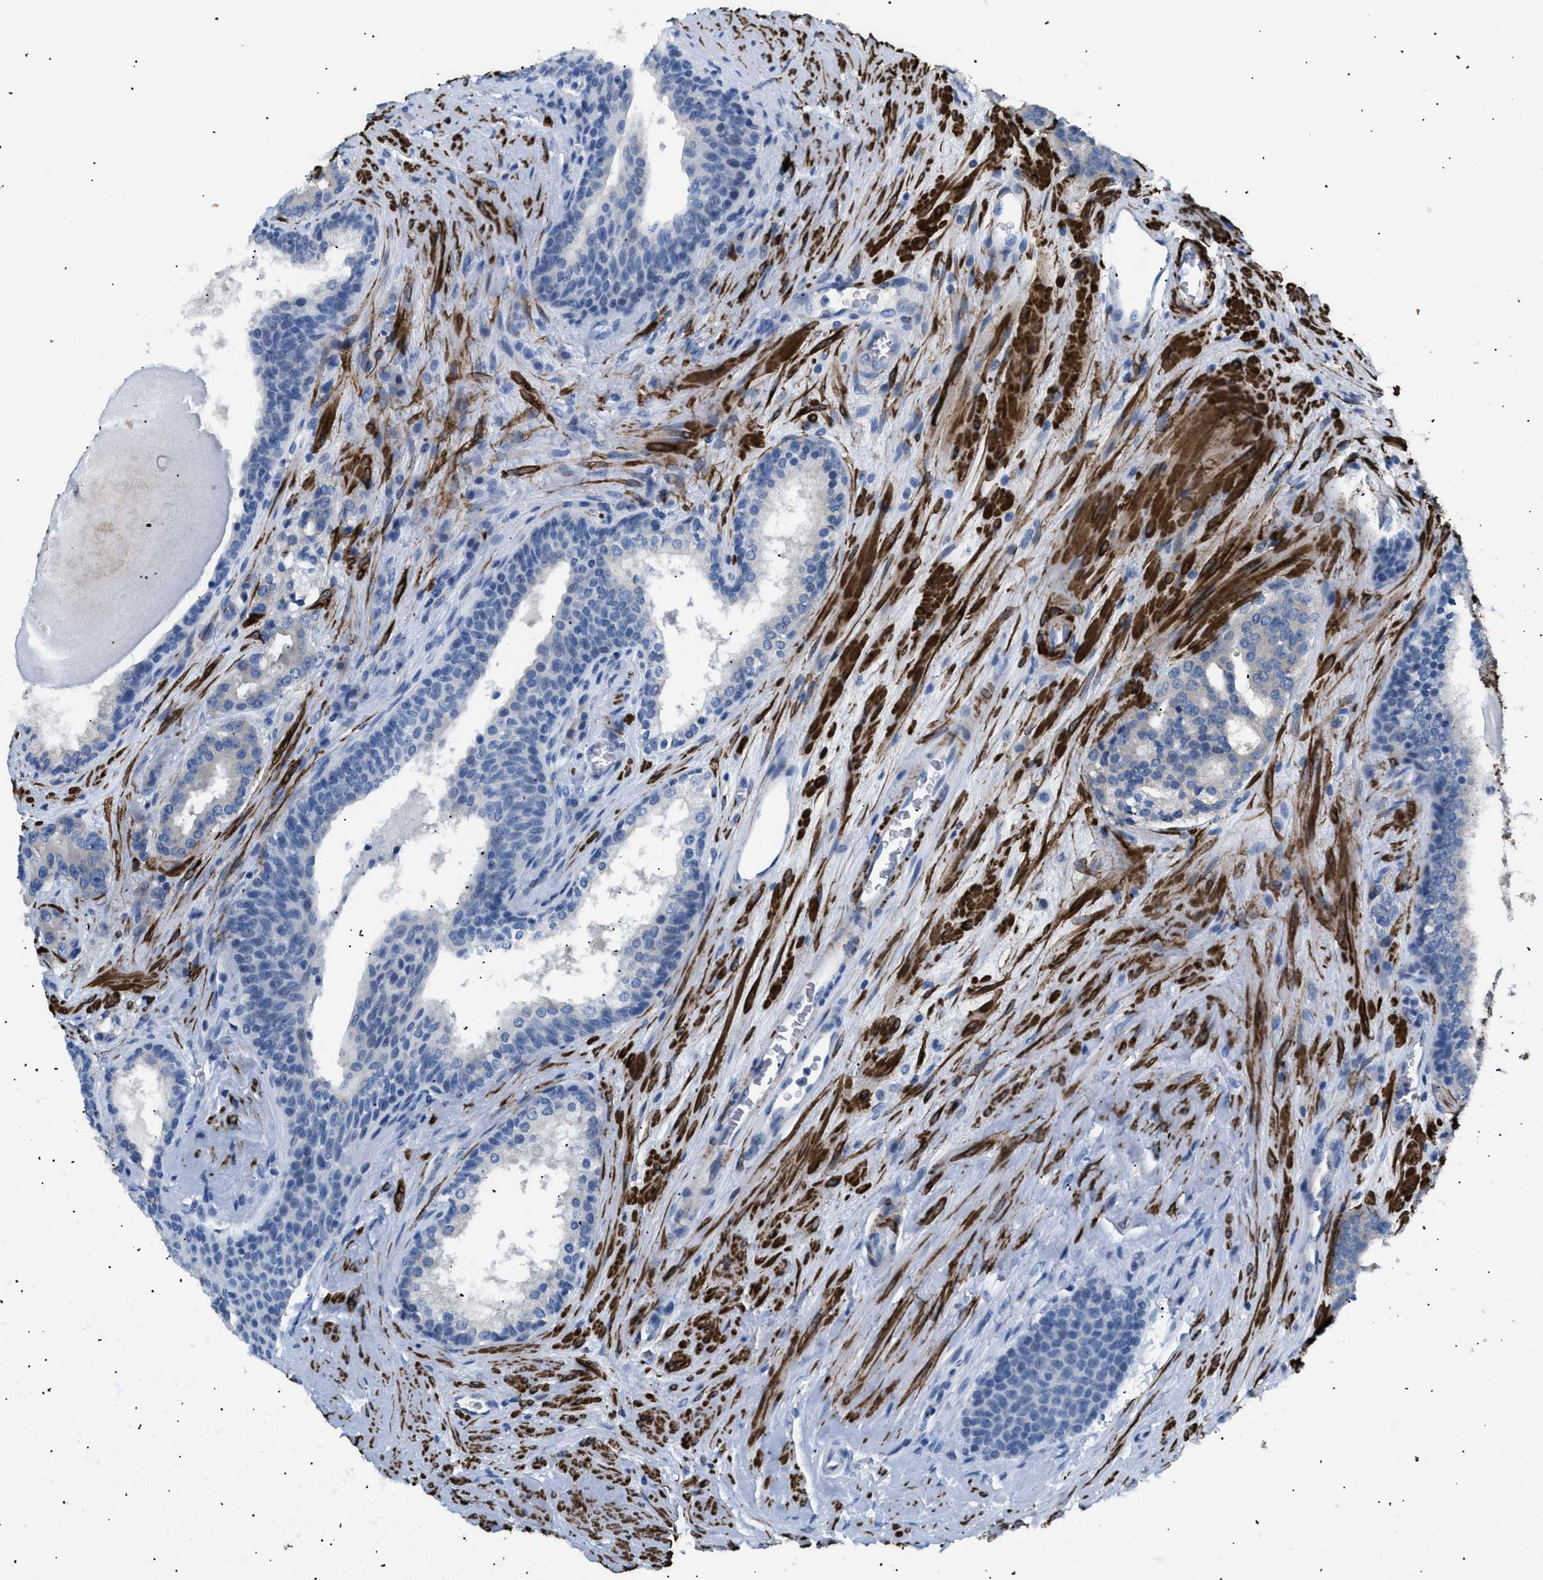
{"staining": {"intensity": "negative", "quantity": "none", "location": "none"}, "tissue": "prostate cancer", "cell_type": "Tumor cells", "image_type": "cancer", "snomed": [{"axis": "morphology", "description": "Adenocarcinoma, High grade"}, {"axis": "topography", "description": "Prostate"}], "caption": "This is a photomicrograph of IHC staining of prostate cancer, which shows no positivity in tumor cells. The staining is performed using DAB (3,3'-diaminobenzidine) brown chromogen with nuclei counter-stained in using hematoxylin.", "gene": "ICA1", "patient": {"sex": "male", "age": 60}}